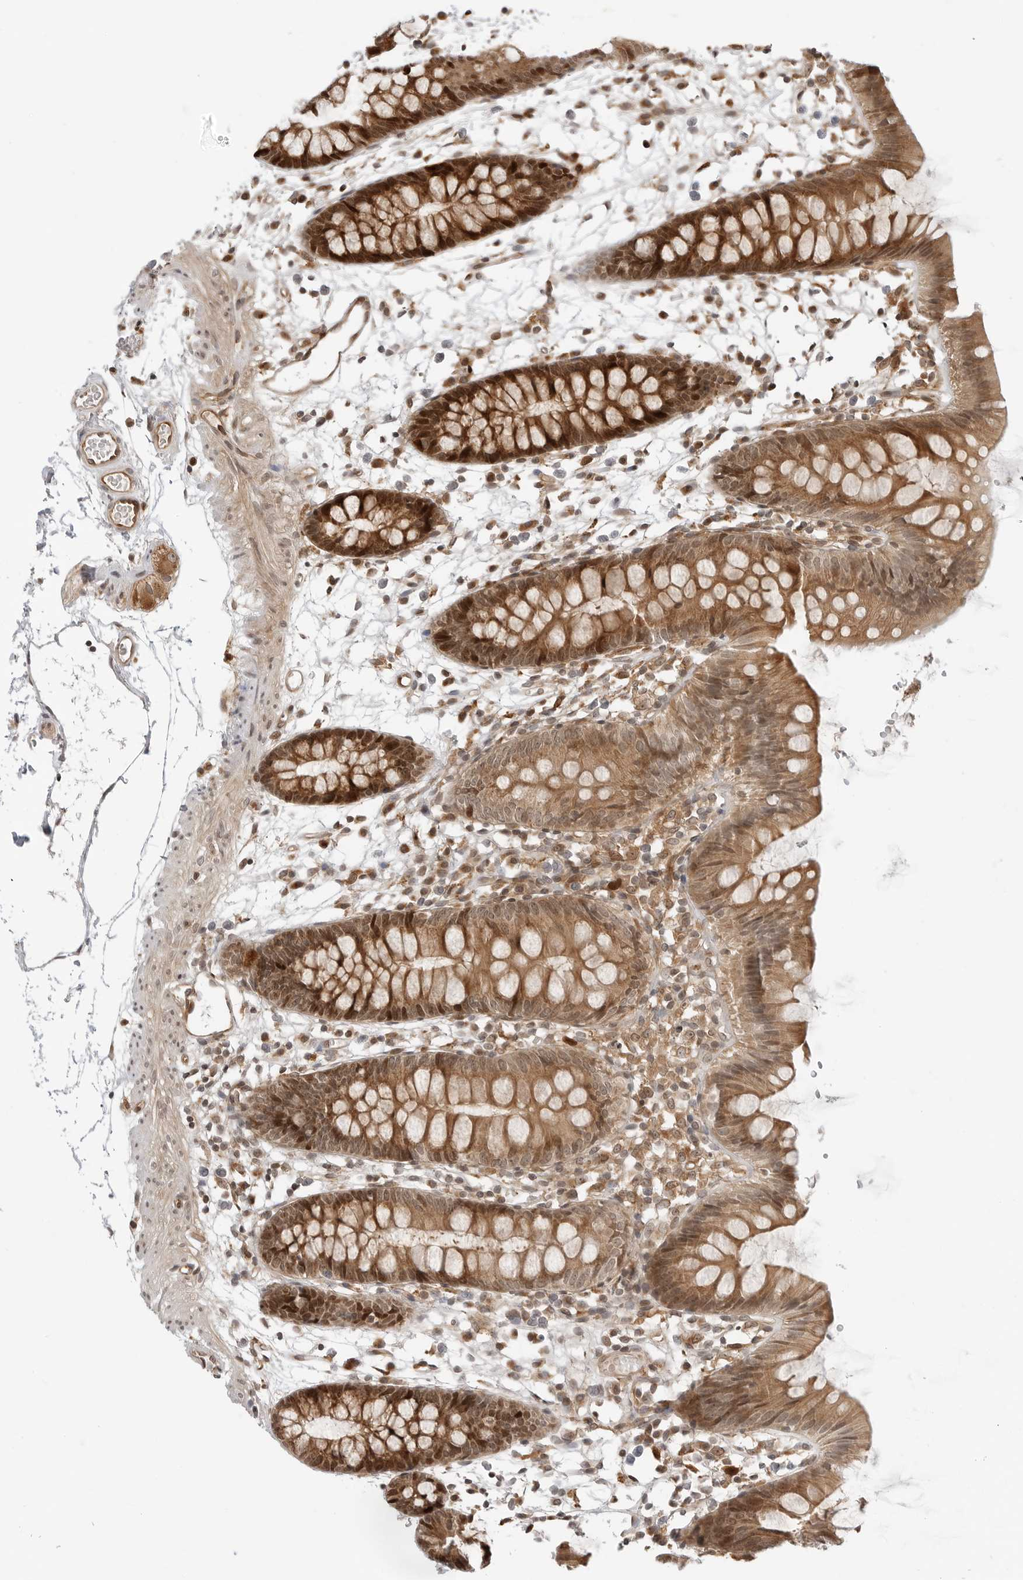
{"staining": {"intensity": "moderate", "quantity": "25%-75%", "location": "cytoplasmic/membranous"}, "tissue": "colon", "cell_type": "Endothelial cells", "image_type": "normal", "snomed": [{"axis": "morphology", "description": "Normal tissue, NOS"}, {"axis": "topography", "description": "Colon"}], "caption": "IHC (DAB) staining of benign human colon shows moderate cytoplasmic/membranous protein expression in about 25%-75% of endothelial cells.", "gene": "TIPRL", "patient": {"sex": "male", "age": 56}}